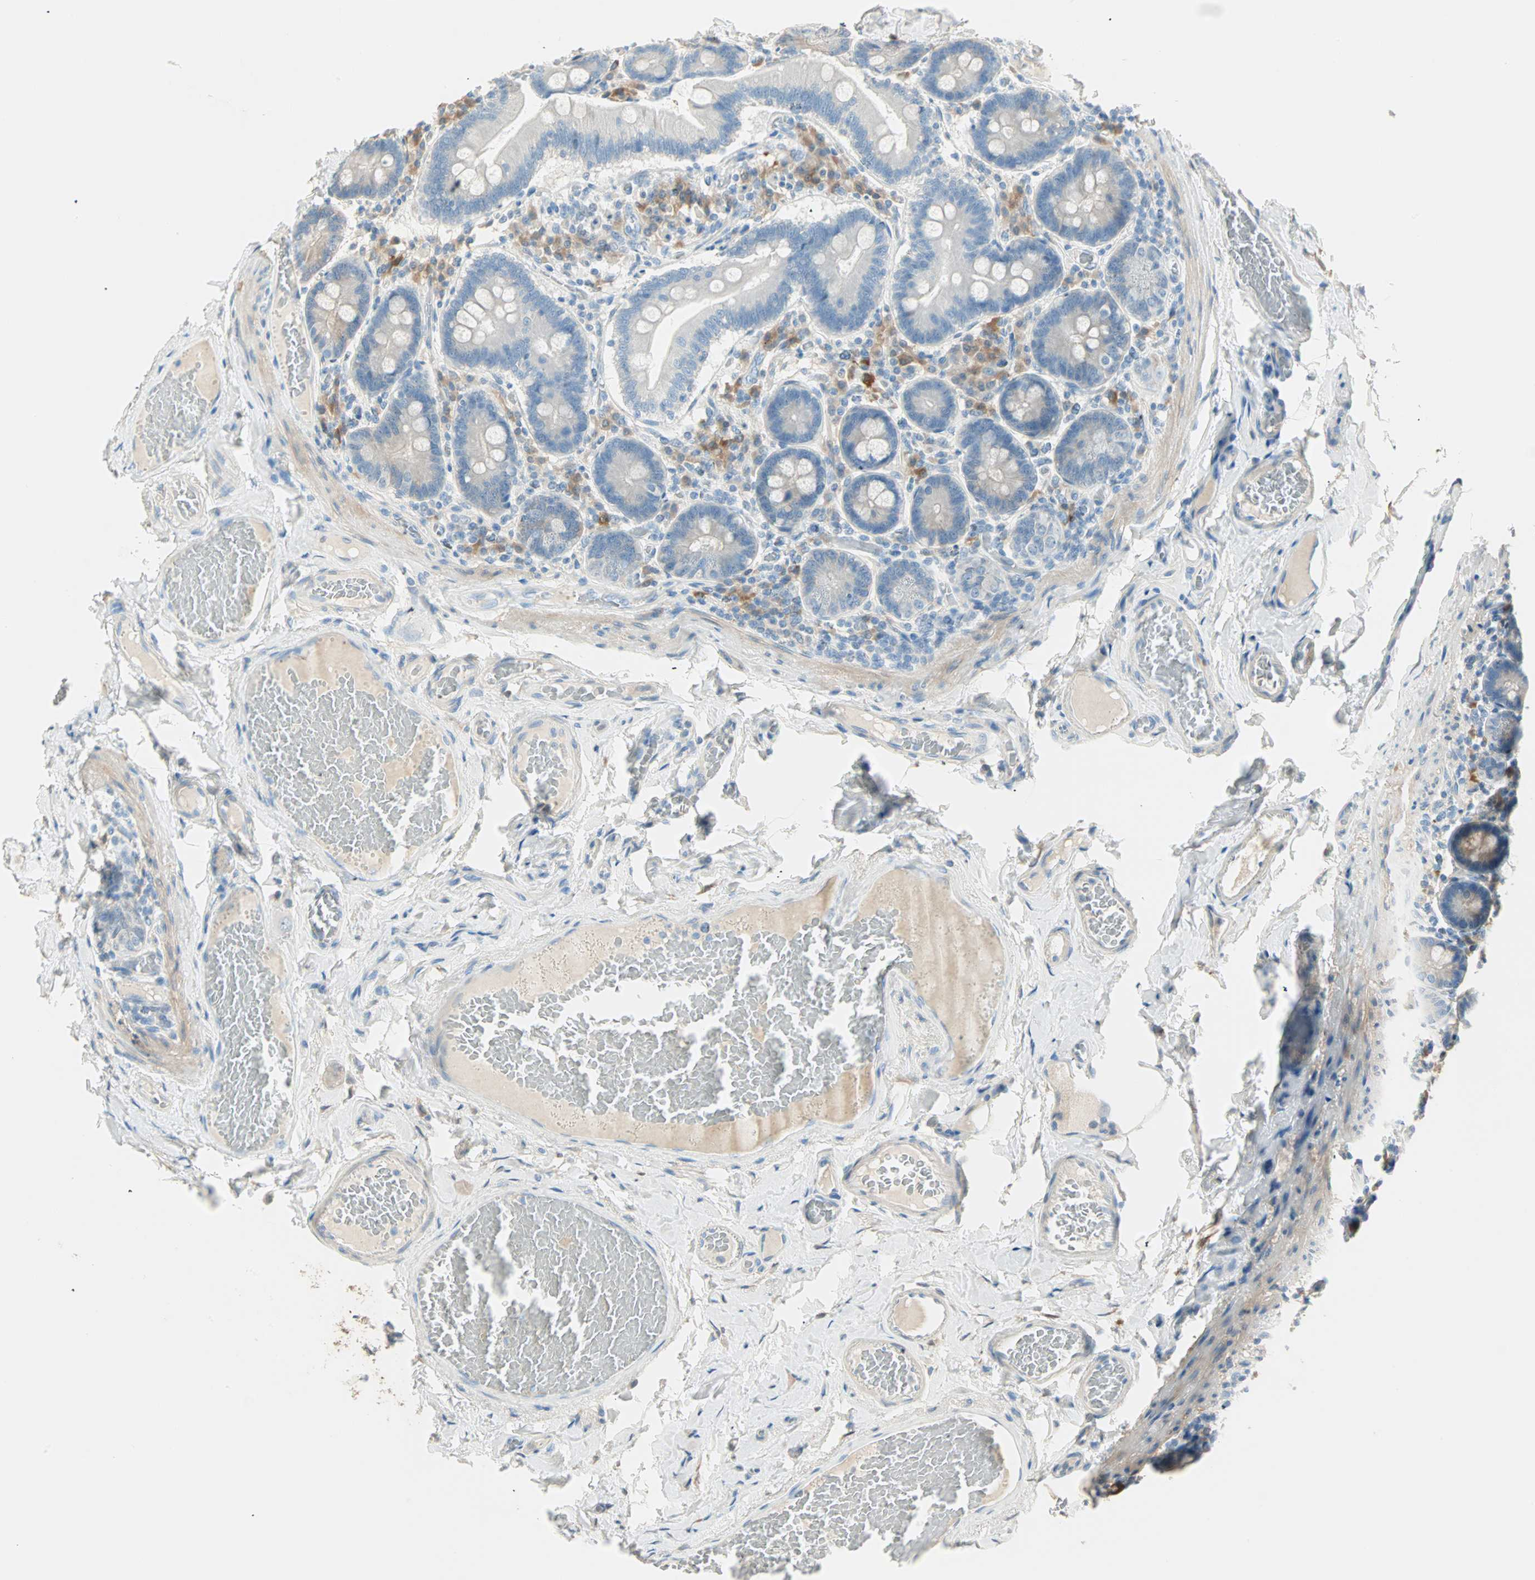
{"staining": {"intensity": "moderate", "quantity": "<25%", "location": "cytoplasmic/membranous"}, "tissue": "duodenum", "cell_type": "Glandular cells", "image_type": "normal", "snomed": [{"axis": "morphology", "description": "Normal tissue, NOS"}, {"axis": "topography", "description": "Duodenum"}], "caption": "Duodenum stained with a protein marker shows moderate staining in glandular cells.", "gene": "ATF6", "patient": {"sex": "male", "age": 66}}